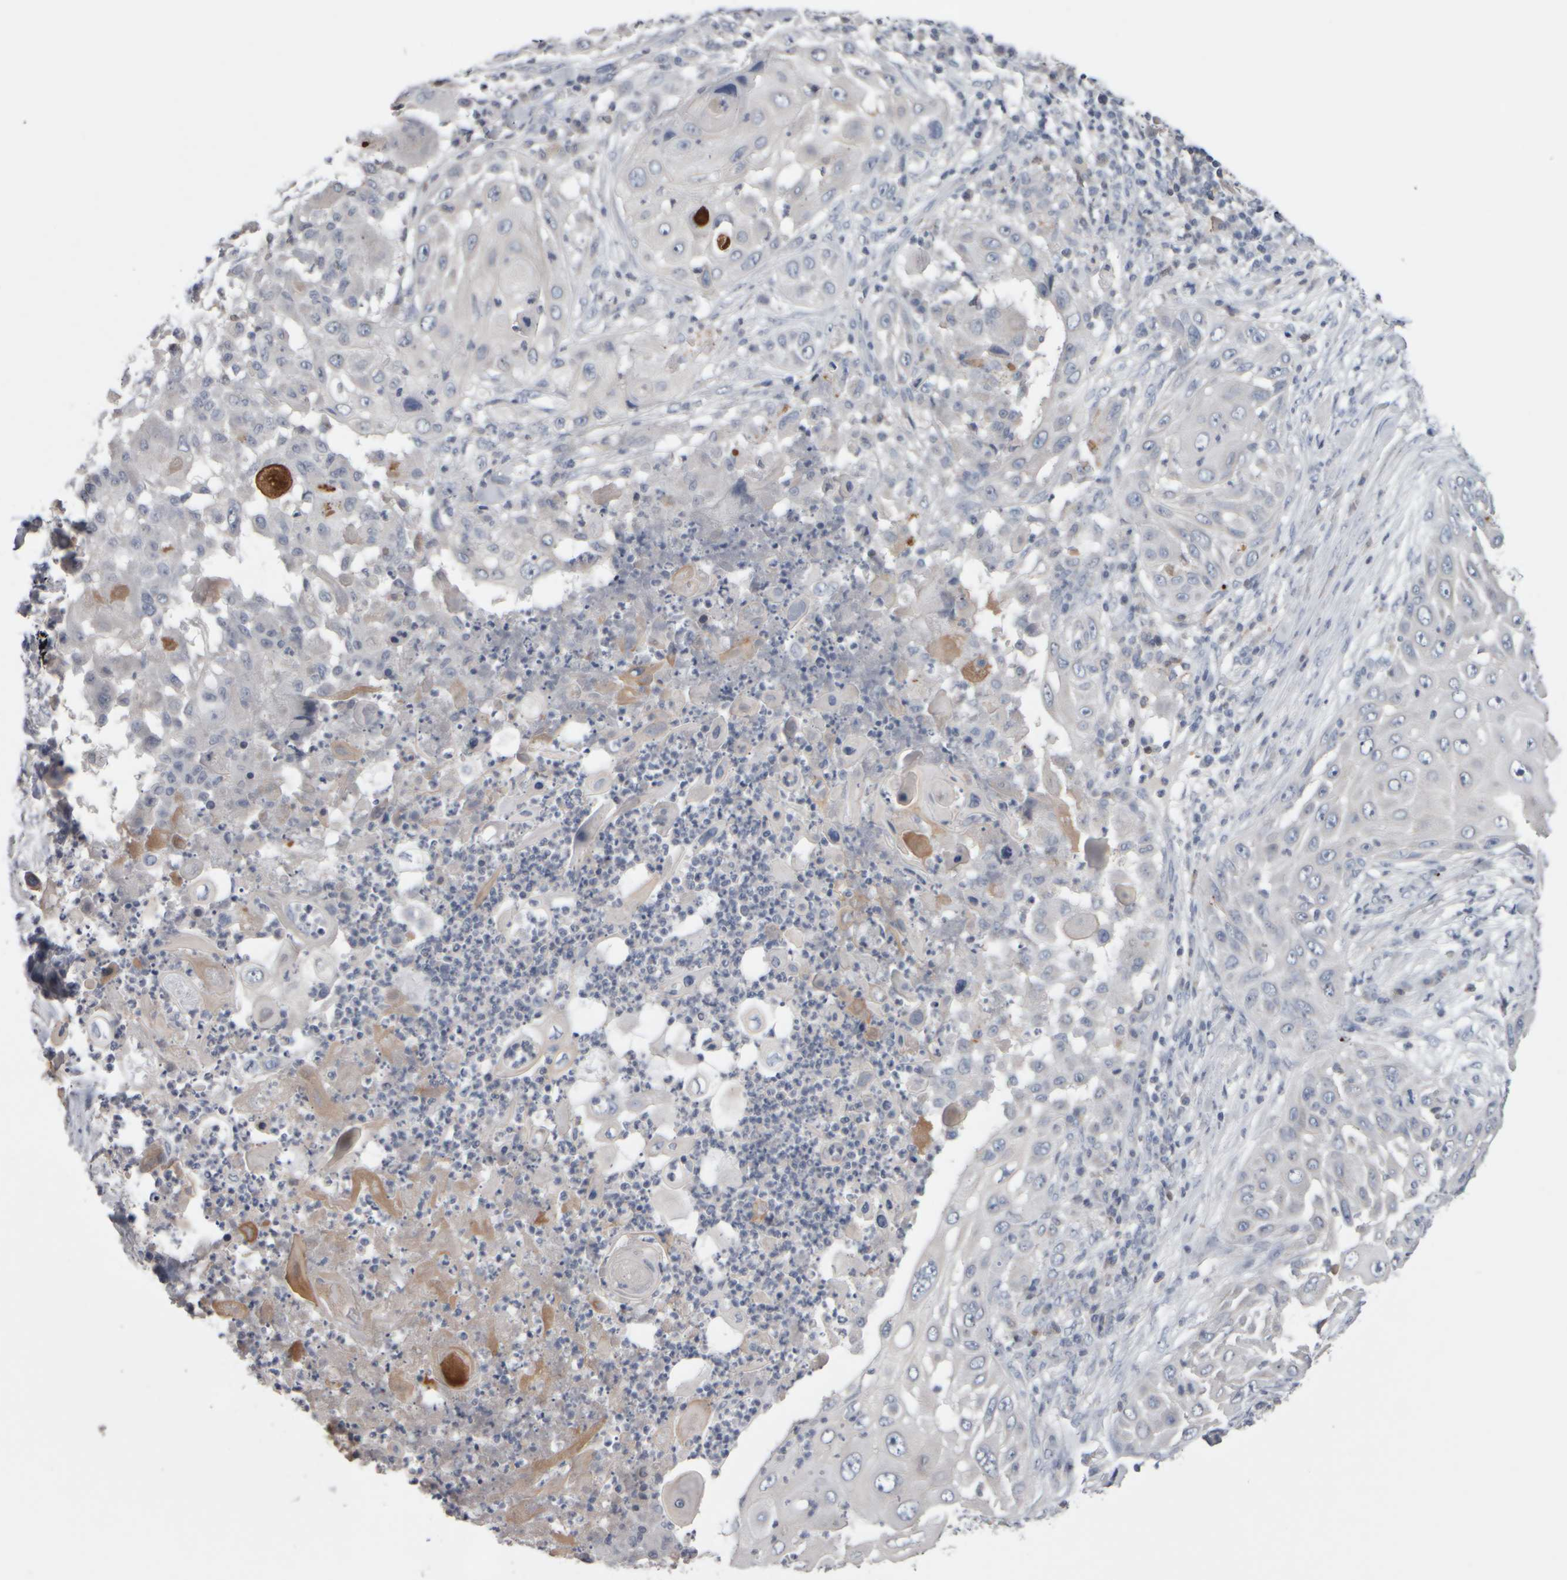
{"staining": {"intensity": "negative", "quantity": "none", "location": "none"}, "tissue": "skin cancer", "cell_type": "Tumor cells", "image_type": "cancer", "snomed": [{"axis": "morphology", "description": "Squamous cell carcinoma, NOS"}, {"axis": "topography", "description": "Skin"}], "caption": "Tumor cells are negative for brown protein staining in skin cancer. The staining was performed using DAB (3,3'-diaminobenzidine) to visualize the protein expression in brown, while the nuclei were stained in blue with hematoxylin (Magnification: 20x).", "gene": "EPHX2", "patient": {"sex": "female", "age": 44}}